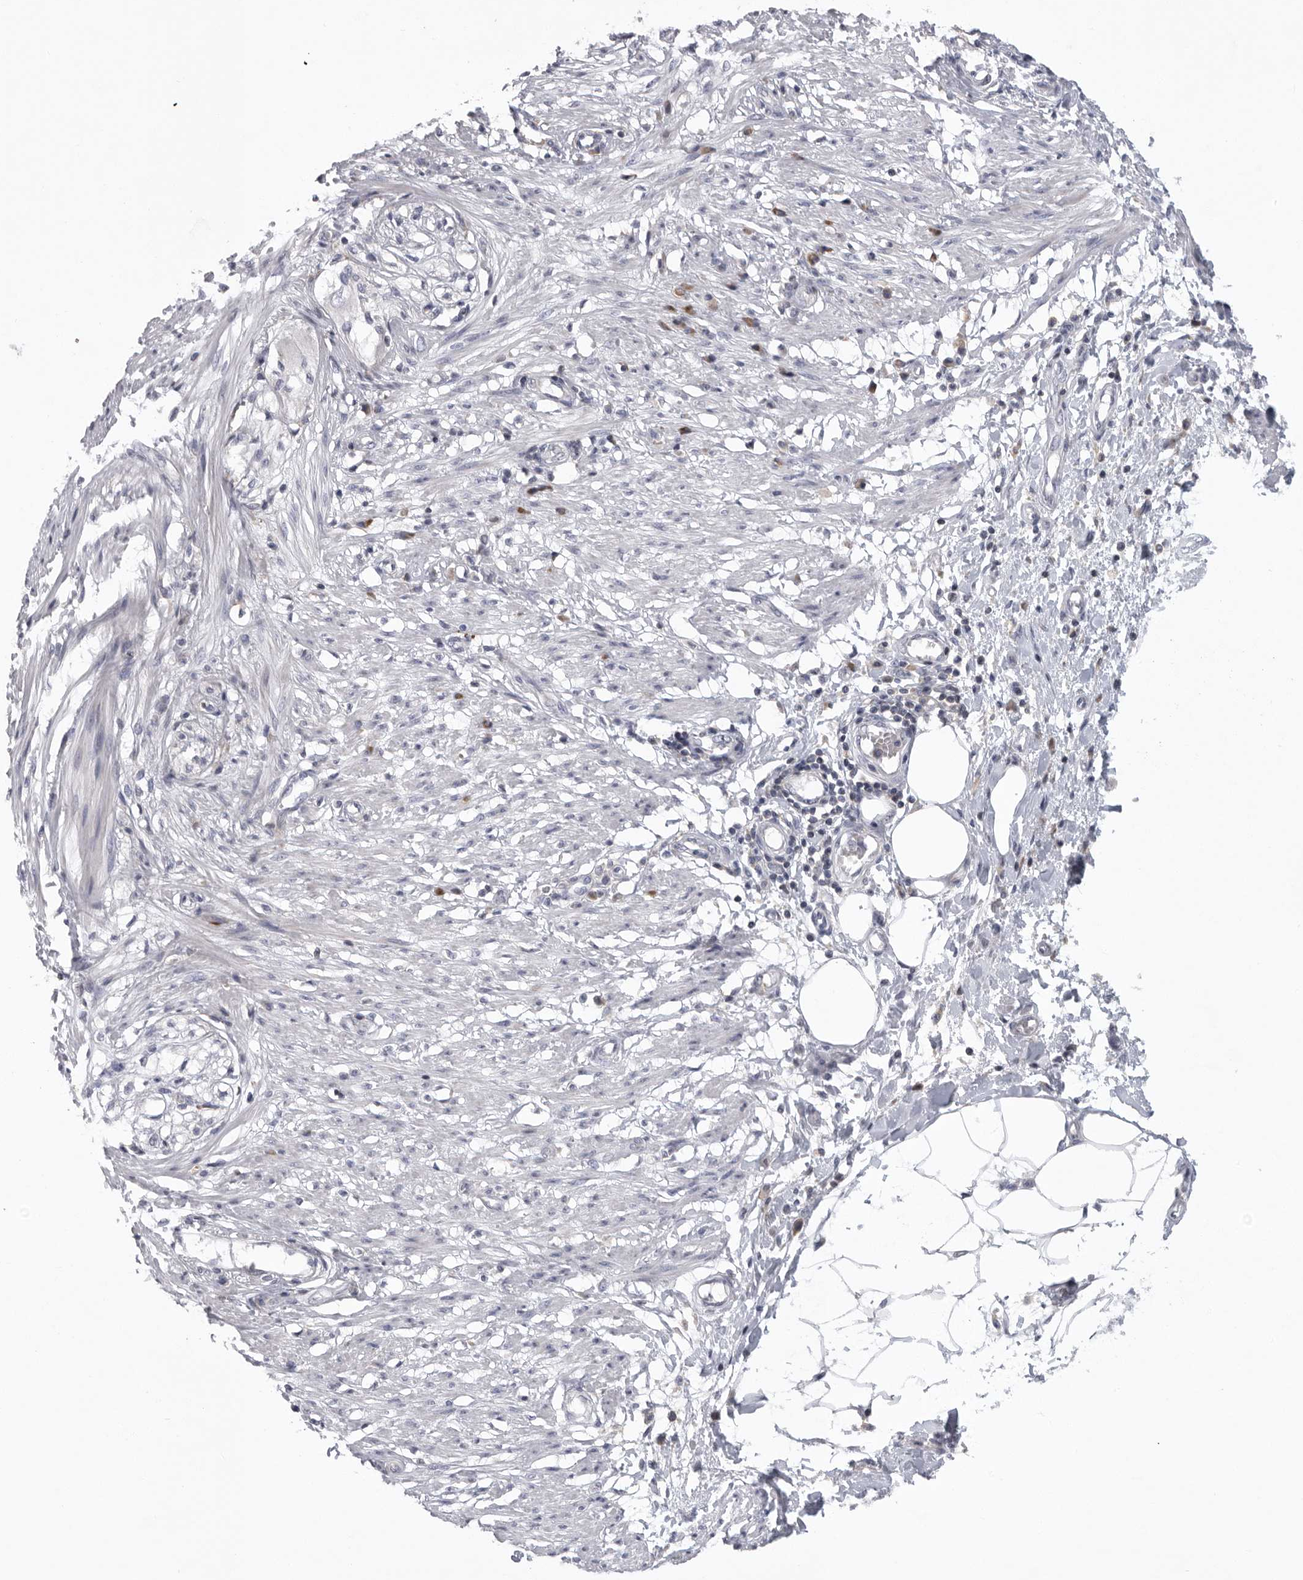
{"staining": {"intensity": "negative", "quantity": "none", "location": "none"}, "tissue": "smooth muscle", "cell_type": "Smooth muscle cells", "image_type": "normal", "snomed": [{"axis": "morphology", "description": "Normal tissue, NOS"}, {"axis": "morphology", "description": "Adenocarcinoma, NOS"}, {"axis": "topography", "description": "Smooth muscle"}, {"axis": "topography", "description": "Colon"}], "caption": "Immunohistochemistry image of normal smooth muscle stained for a protein (brown), which reveals no expression in smooth muscle cells.", "gene": "USP24", "patient": {"sex": "male", "age": 14}}